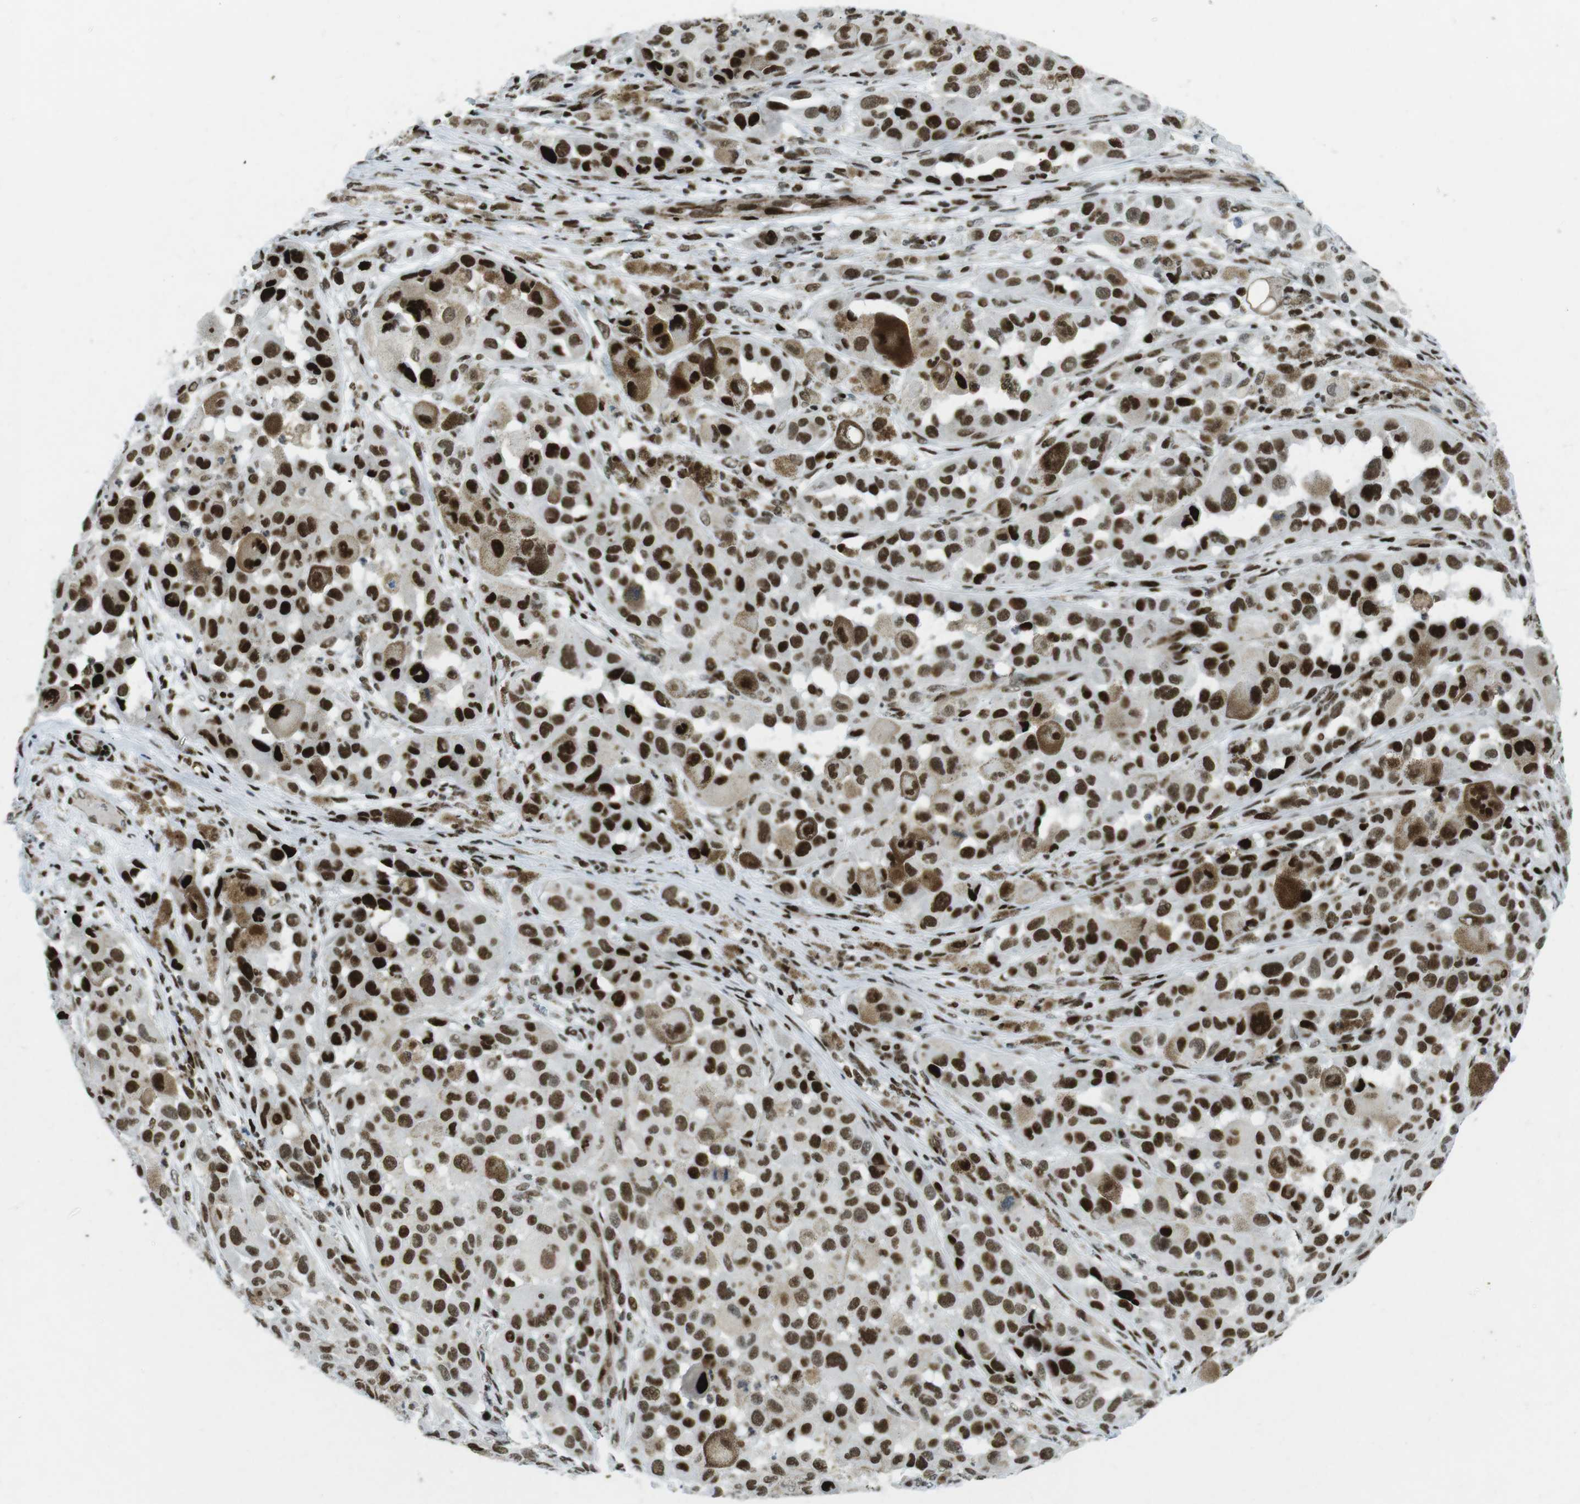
{"staining": {"intensity": "strong", "quantity": ">75%", "location": "nuclear"}, "tissue": "melanoma", "cell_type": "Tumor cells", "image_type": "cancer", "snomed": [{"axis": "morphology", "description": "Malignant melanoma, NOS"}, {"axis": "topography", "description": "Skin"}], "caption": "DAB (3,3'-diaminobenzidine) immunohistochemical staining of malignant melanoma demonstrates strong nuclear protein positivity in about >75% of tumor cells.", "gene": "ARID1A", "patient": {"sex": "male", "age": 96}}